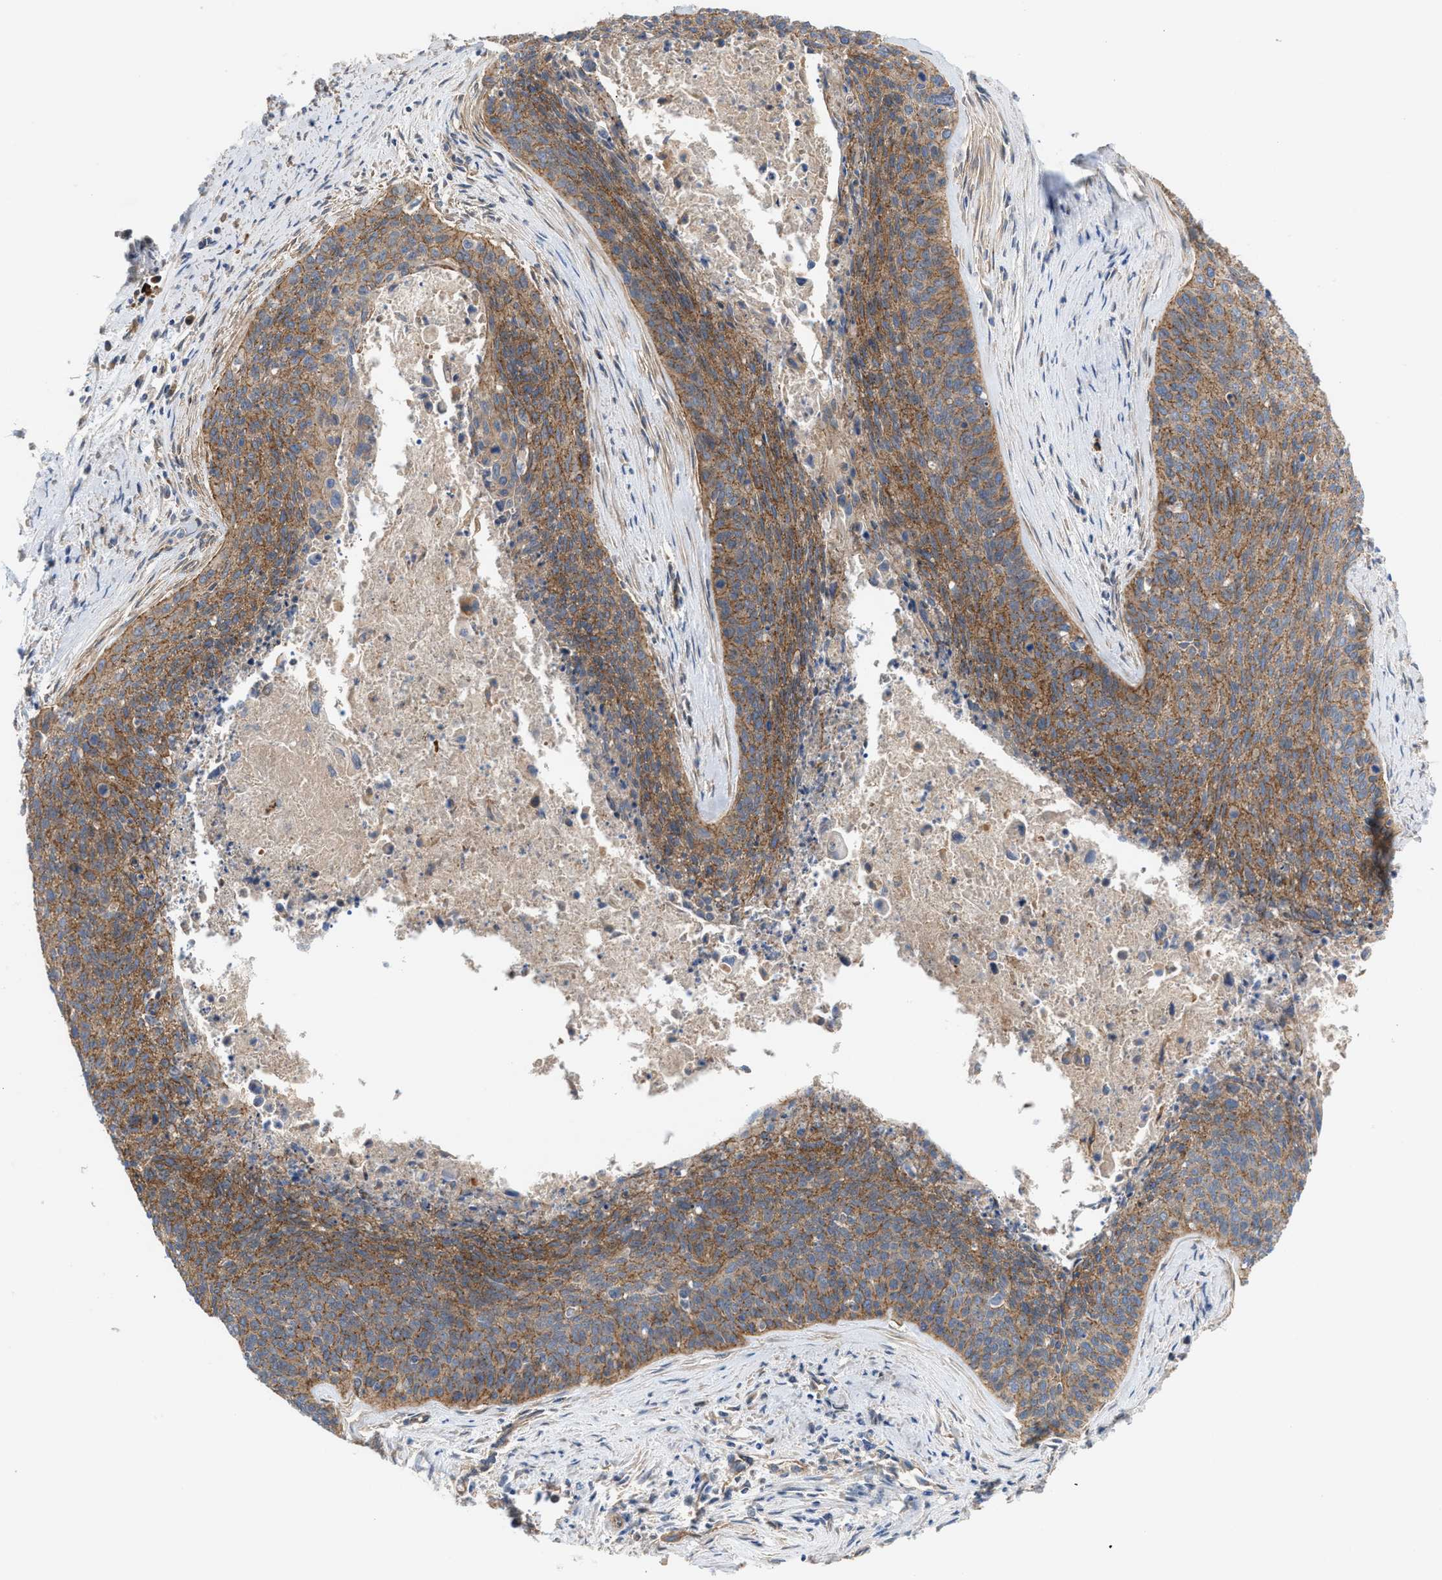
{"staining": {"intensity": "moderate", "quantity": ">75%", "location": "cytoplasmic/membranous"}, "tissue": "cervical cancer", "cell_type": "Tumor cells", "image_type": "cancer", "snomed": [{"axis": "morphology", "description": "Squamous cell carcinoma, NOS"}, {"axis": "topography", "description": "Cervix"}], "caption": "Squamous cell carcinoma (cervical) stained with a brown dye exhibits moderate cytoplasmic/membranous positive expression in about >75% of tumor cells.", "gene": "OXSM", "patient": {"sex": "female", "age": 55}}